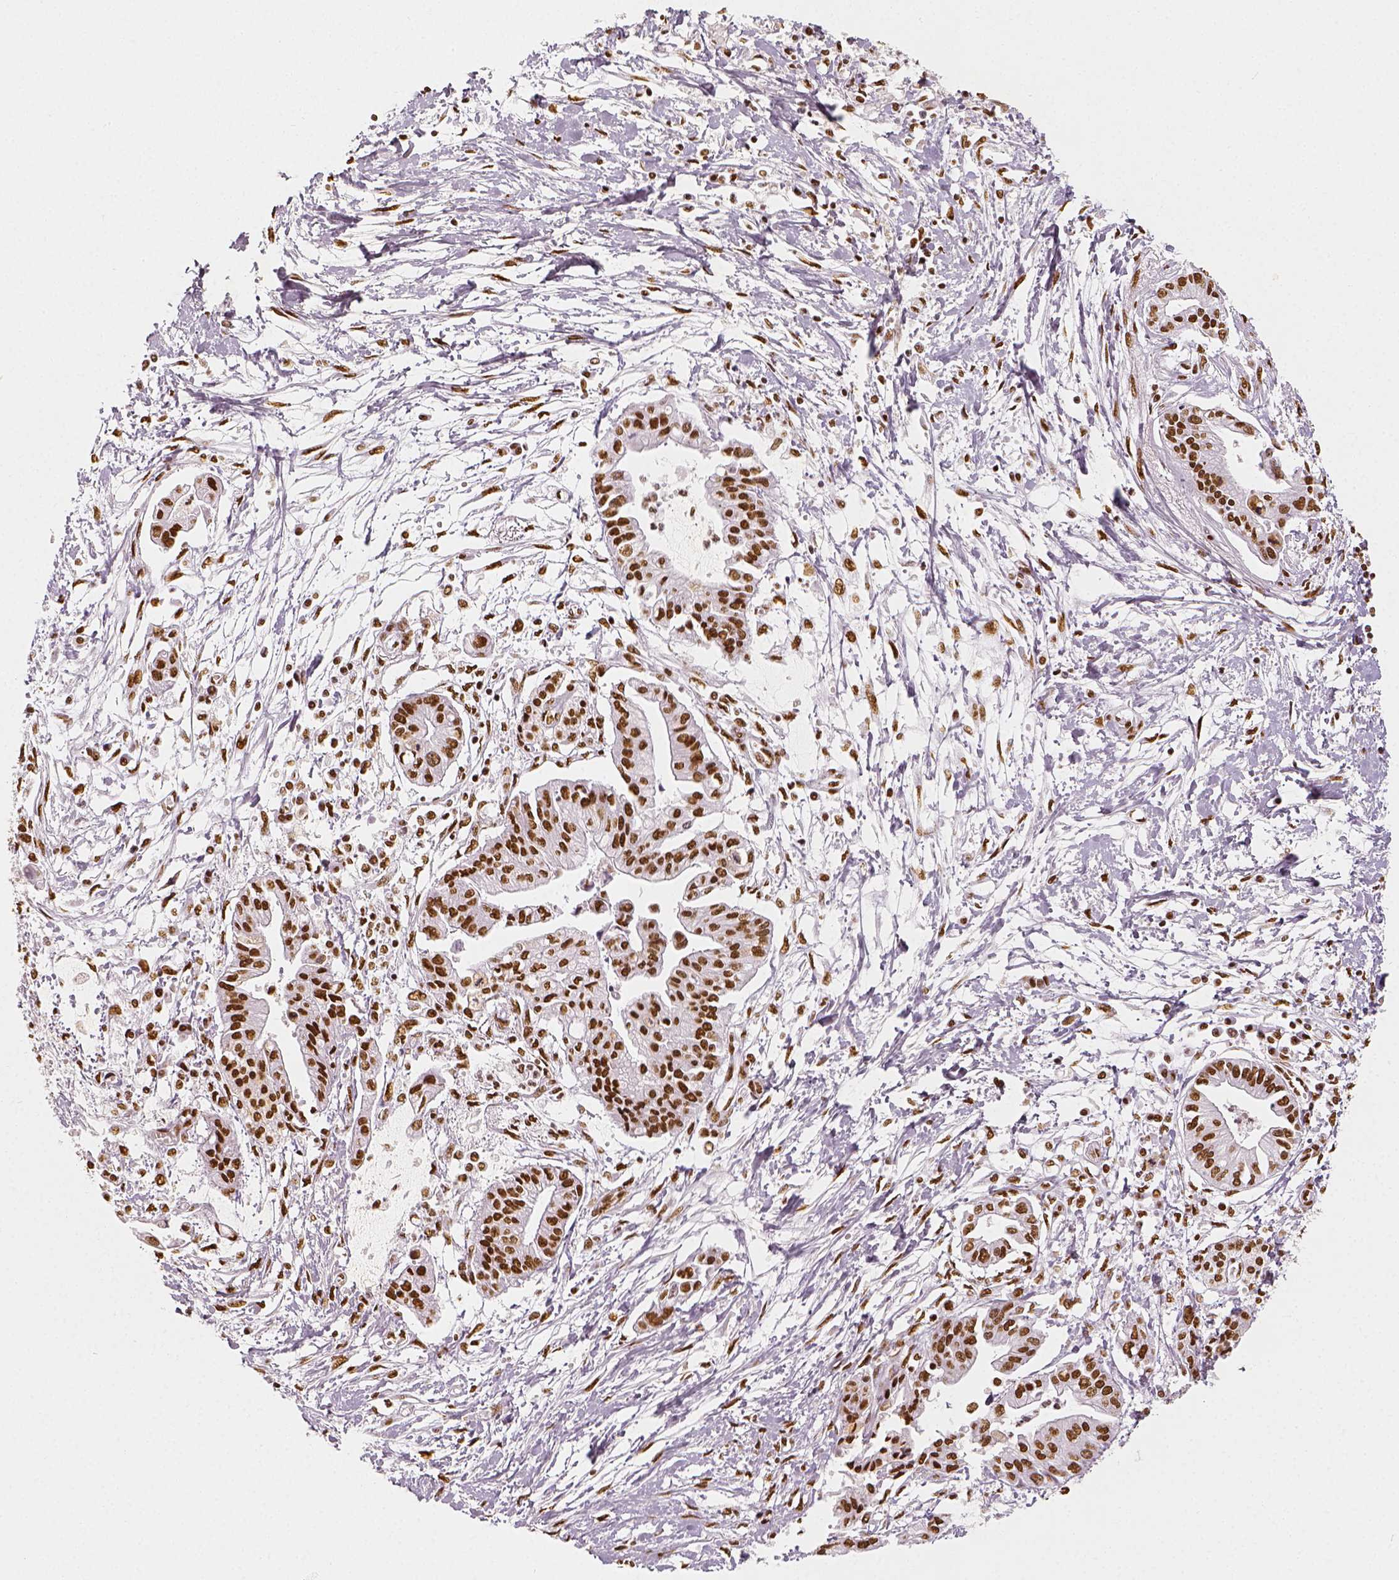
{"staining": {"intensity": "strong", "quantity": ">75%", "location": "nuclear"}, "tissue": "pancreatic cancer", "cell_type": "Tumor cells", "image_type": "cancer", "snomed": [{"axis": "morphology", "description": "Adenocarcinoma, NOS"}, {"axis": "topography", "description": "Pancreas"}], "caption": "Immunohistochemical staining of human pancreatic cancer reveals high levels of strong nuclear staining in approximately >75% of tumor cells.", "gene": "KDM5B", "patient": {"sex": "male", "age": 60}}